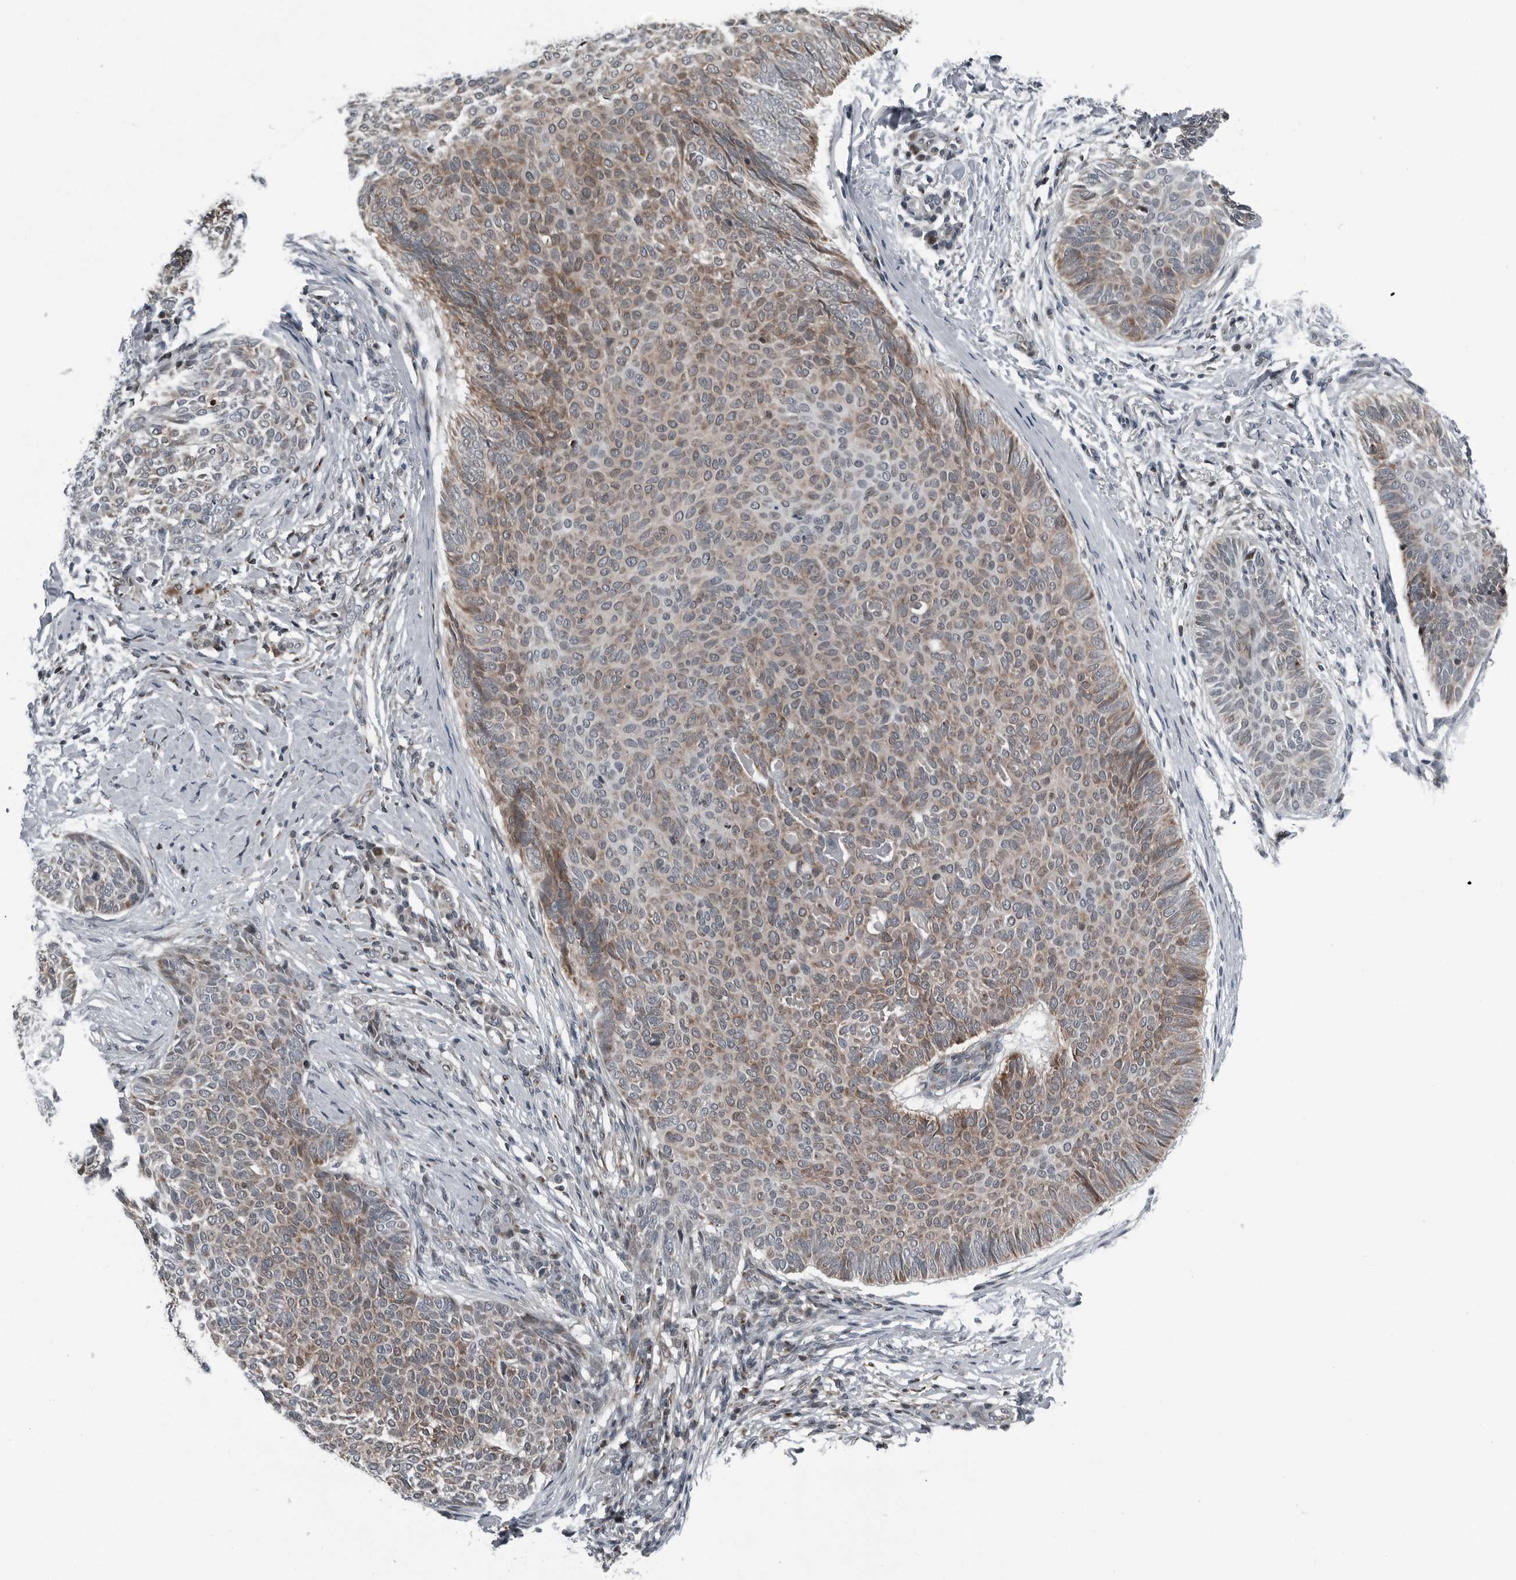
{"staining": {"intensity": "weak", "quantity": ">75%", "location": "cytoplasmic/membranous"}, "tissue": "skin cancer", "cell_type": "Tumor cells", "image_type": "cancer", "snomed": [{"axis": "morphology", "description": "Normal tissue, NOS"}, {"axis": "morphology", "description": "Basal cell carcinoma"}, {"axis": "topography", "description": "Skin"}], "caption": "Protein staining of basal cell carcinoma (skin) tissue displays weak cytoplasmic/membranous expression in about >75% of tumor cells.", "gene": "GAK", "patient": {"sex": "male", "age": 50}}